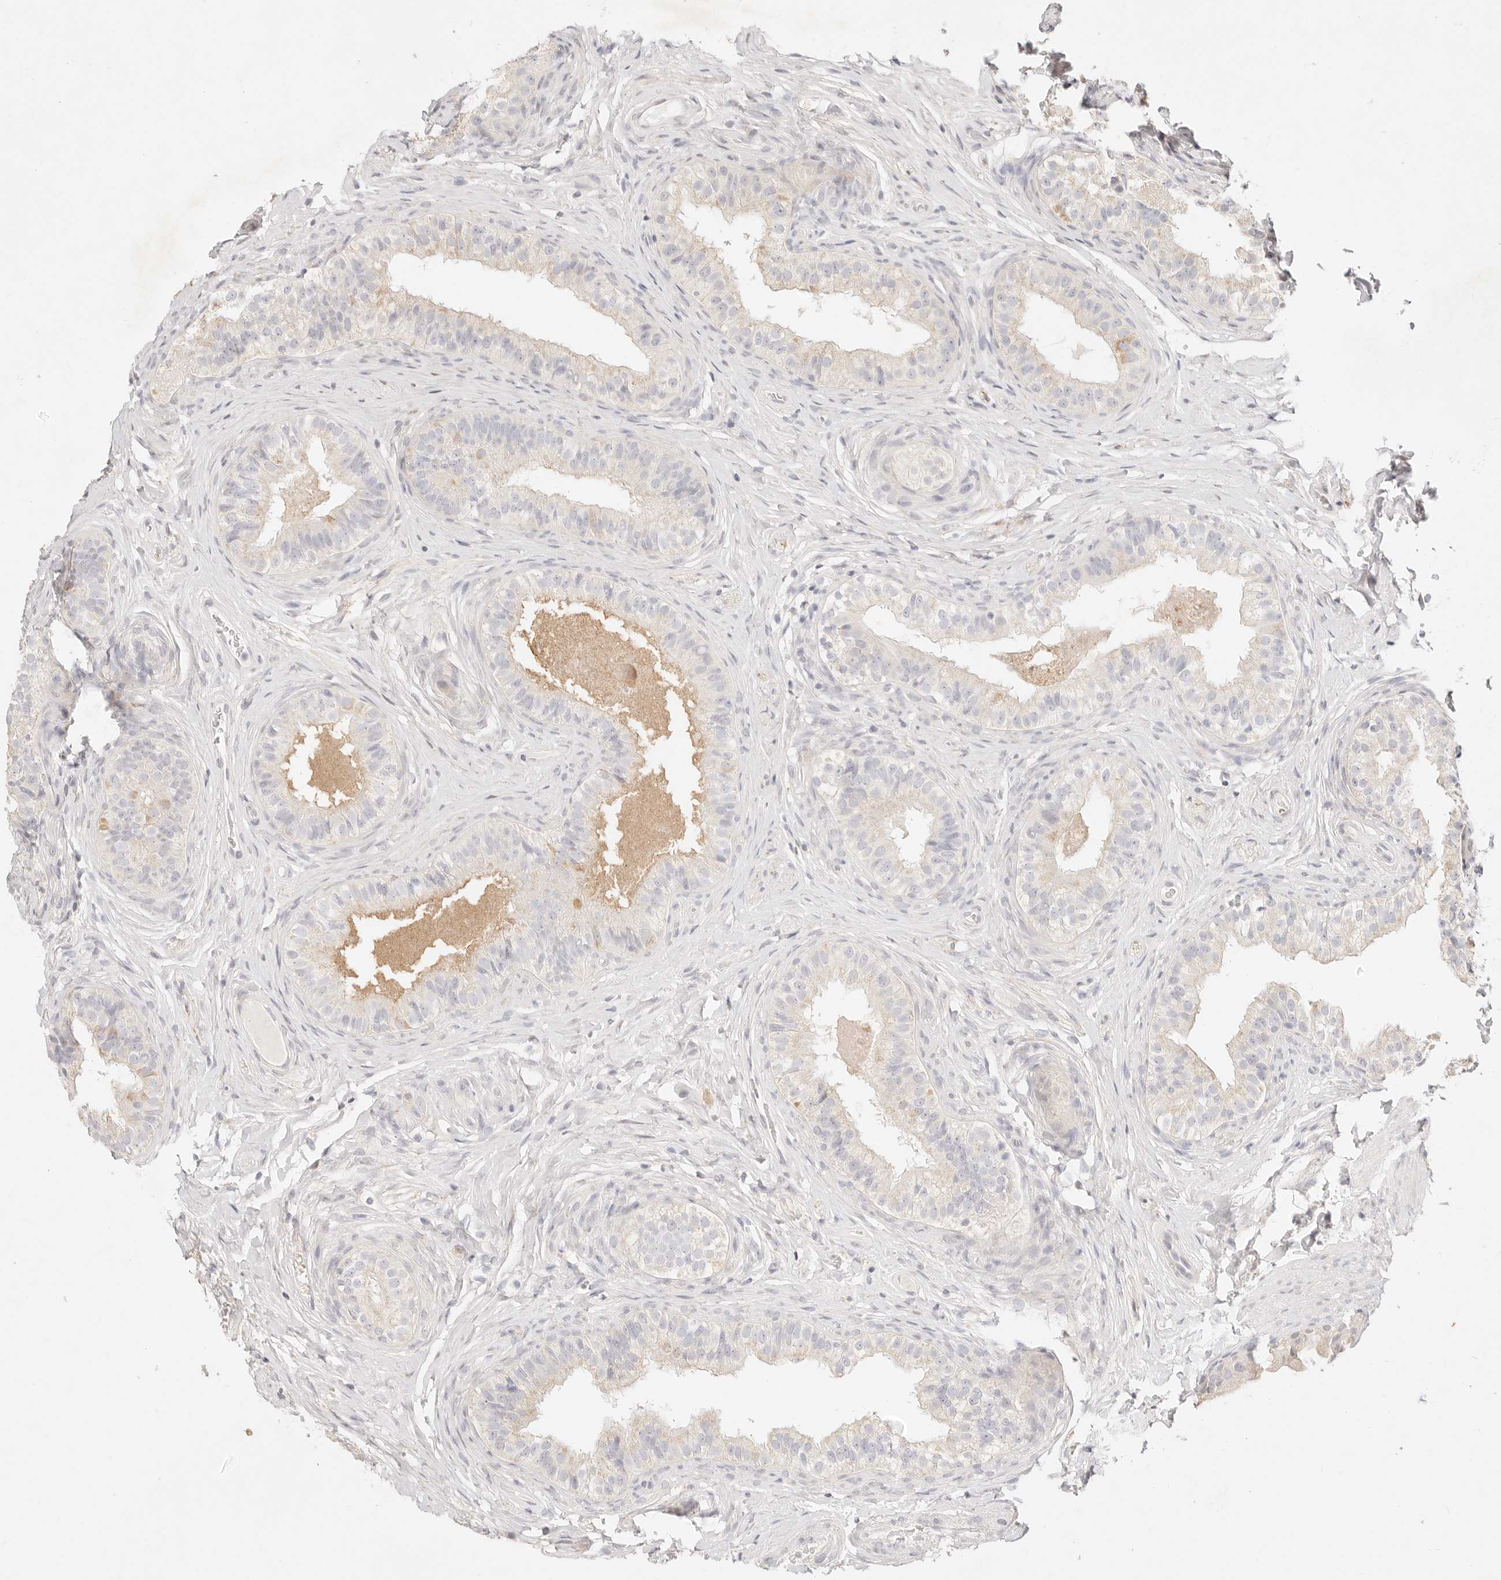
{"staining": {"intensity": "negative", "quantity": "none", "location": "none"}, "tissue": "epididymis", "cell_type": "Glandular cells", "image_type": "normal", "snomed": [{"axis": "morphology", "description": "Normal tissue, NOS"}, {"axis": "topography", "description": "Epididymis"}], "caption": "The IHC histopathology image has no significant expression in glandular cells of epididymis.", "gene": "GPR156", "patient": {"sex": "male", "age": 49}}